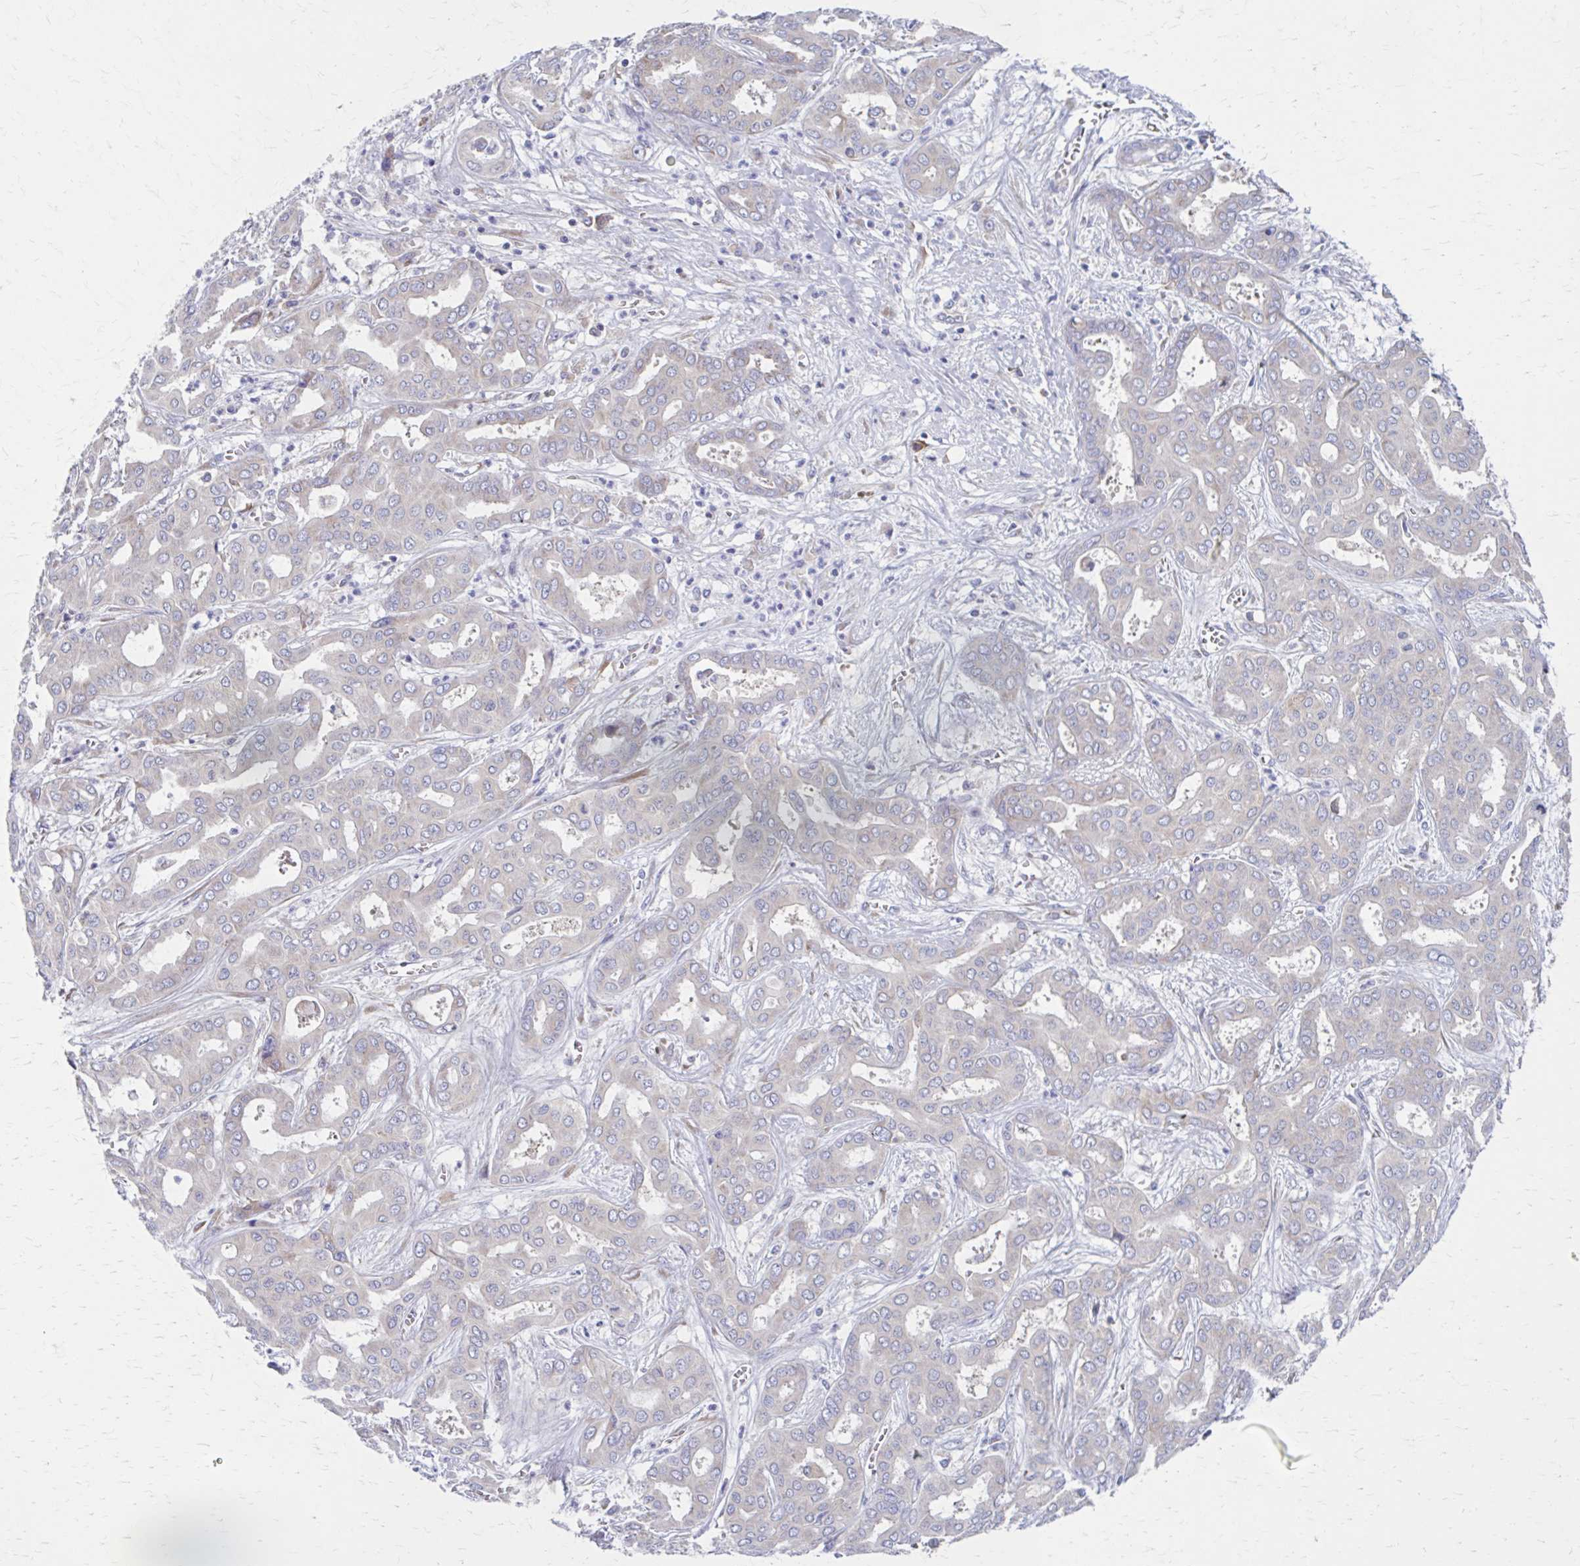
{"staining": {"intensity": "negative", "quantity": "none", "location": "none"}, "tissue": "liver cancer", "cell_type": "Tumor cells", "image_type": "cancer", "snomed": [{"axis": "morphology", "description": "Cholangiocarcinoma"}, {"axis": "topography", "description": "Liver"}], "caption": "There is no significant positivity in tumor cells of liver cancer.", "gene": "RPL27A", "patient": {"sex": "female", "age": 64}}